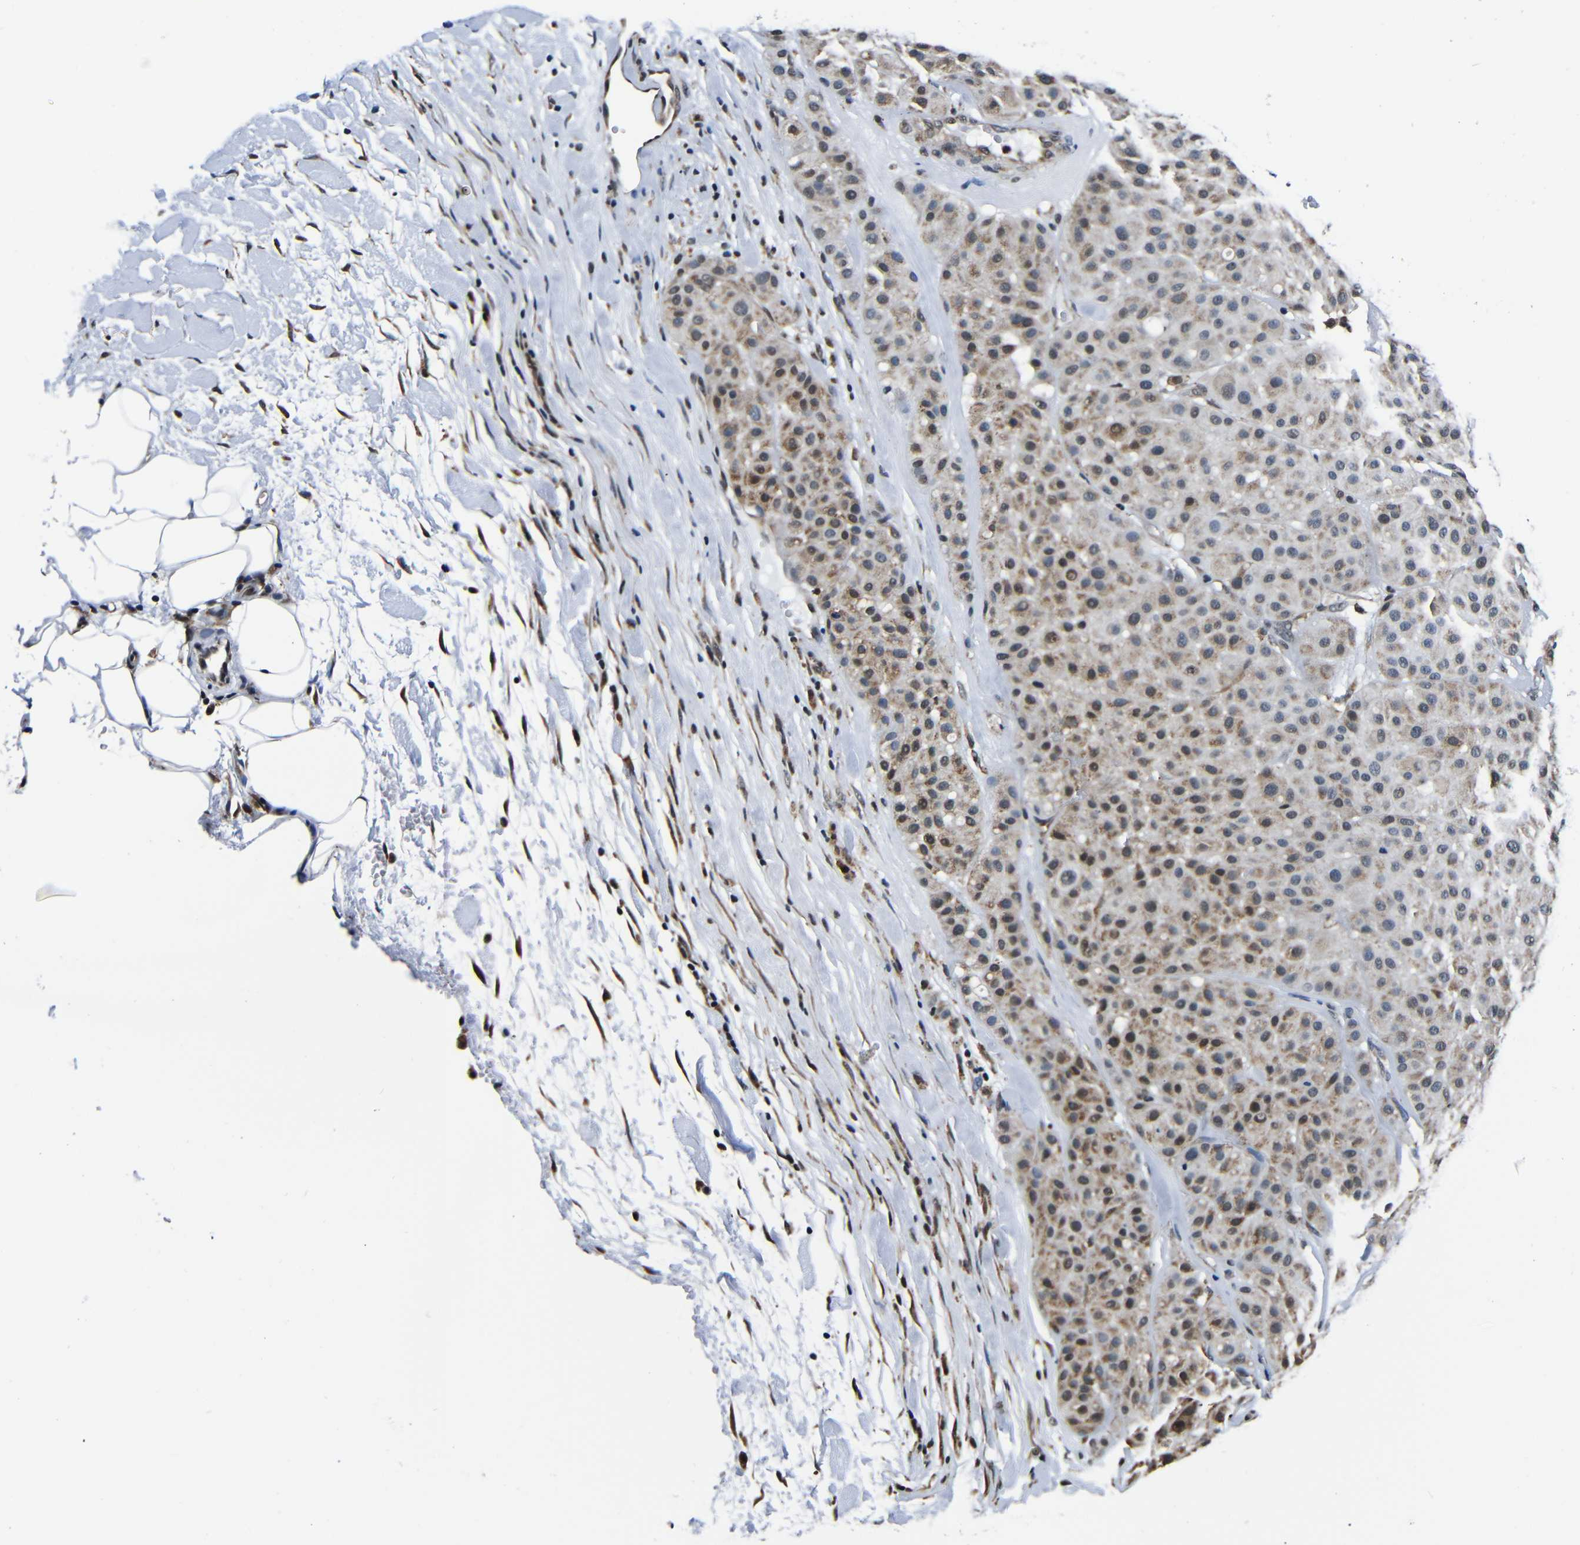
{"staining": {"intensity": "moderate", "quantity": ">75%", "location": "cytoplasmic/membranous"}, "tissue": "melanoma", "cell_type": "Tumor cells", "image_type": "cancer", "snomed": [{"axis": "morphology", "description": "Normal tissue, NOS"}, {"axis": "morphology", "description": "Malignant melanoma, Metastatic site"}, {"axis": "topography", "description": "Skin"}], "caption": "Malignant melanoma (metastatic site) stained with a protein marker demonstrates moderate staining in tumor cells.", "gene": "NCBP3", "patient": {"sex": "male", "age": 41}}